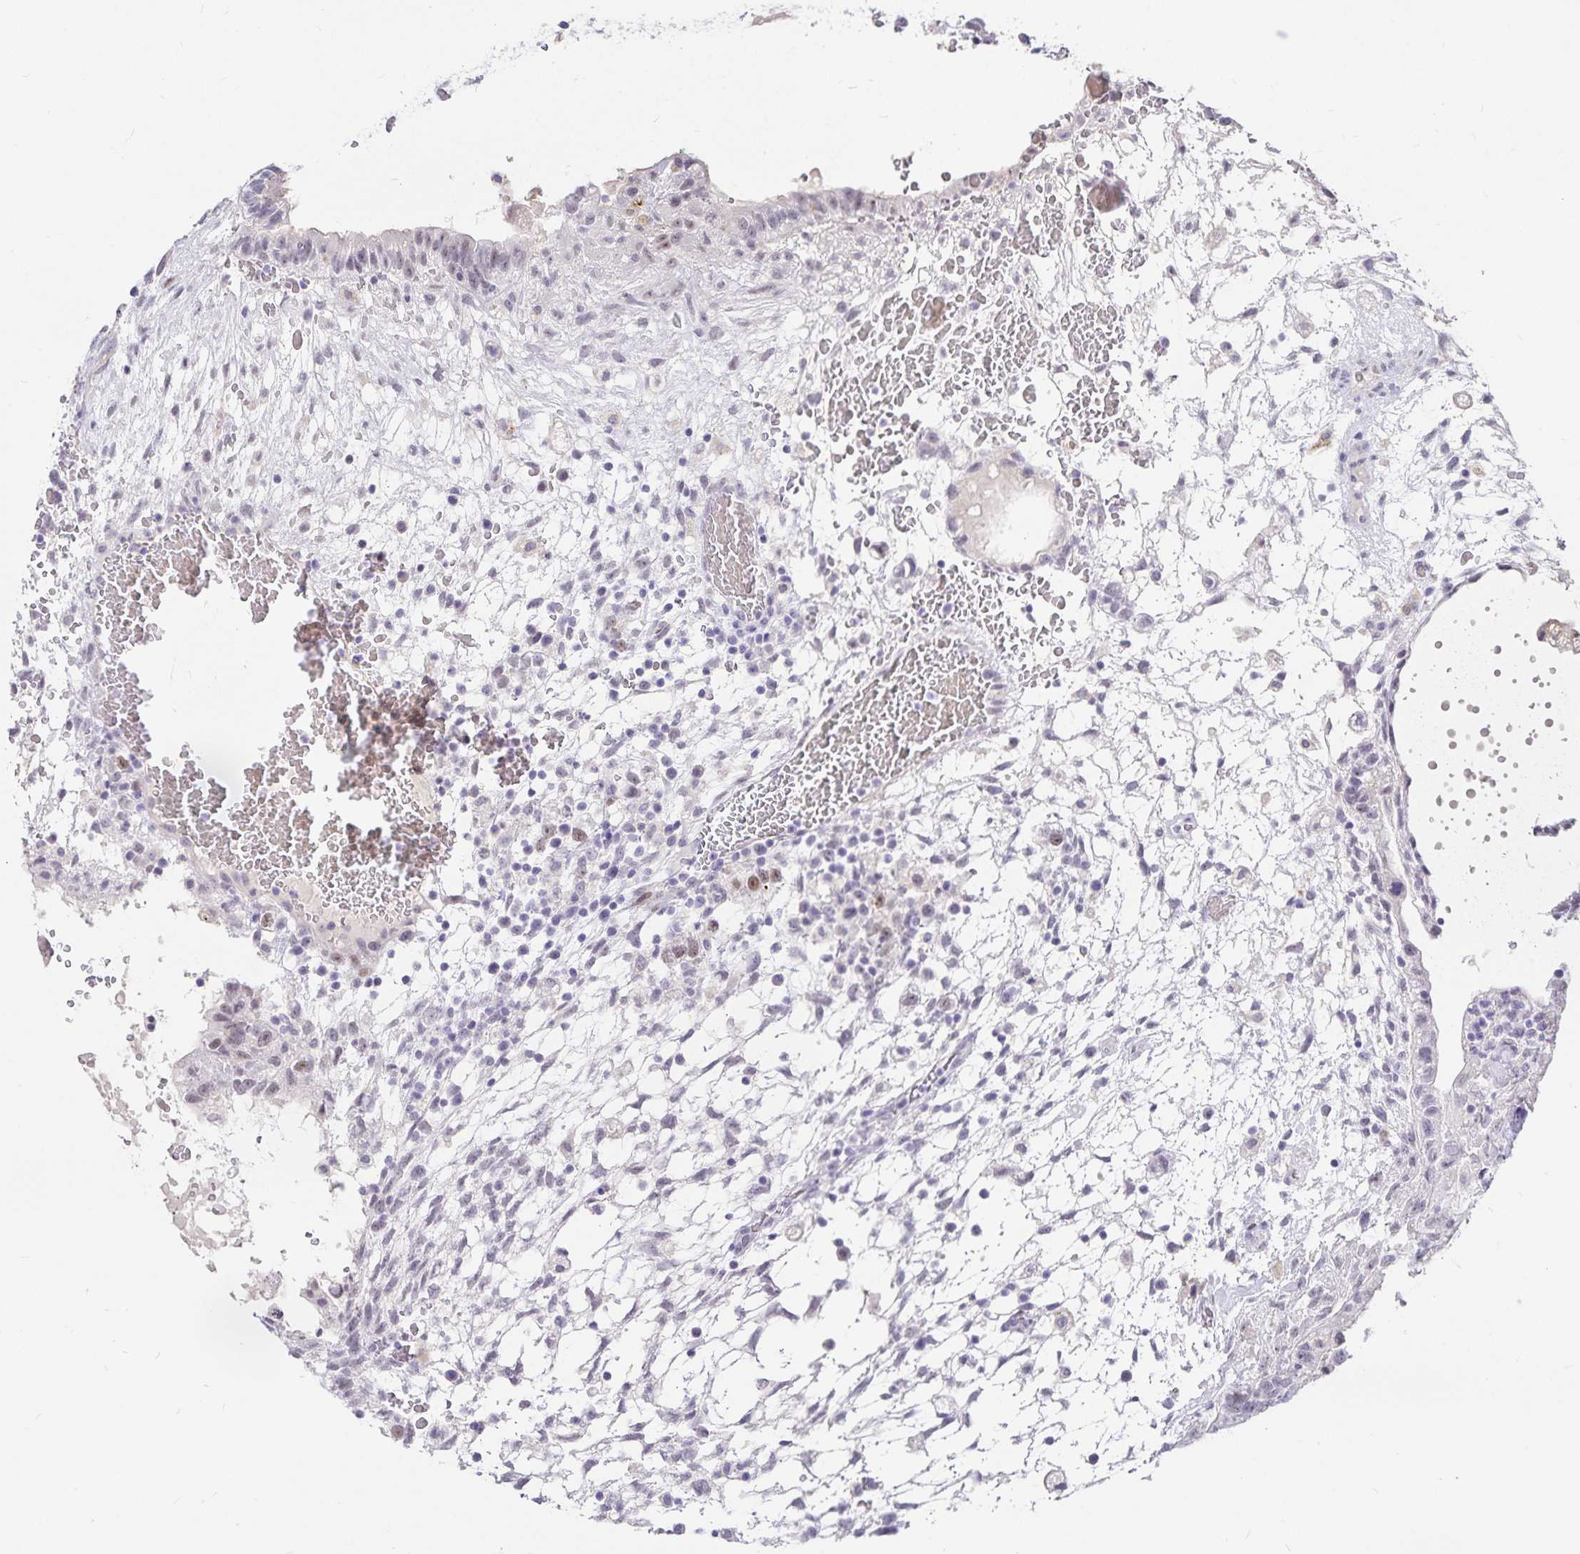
{"staining": {"intensity": "weak", "quantity": "25%-75%", "location": "nuclear"}, "tissue": "testis cancer", "cell_type": "Tumor cells", "image_type": "cancer", "snomed": [{"axis": "morphology", "description": "Carcinoma, Embryonal, NOS"}, {"axis": "topography", "description": "Testis"}], "caption": "Immunohistochemical staining of human embryonal carcinoma (testis) shows low levels of weak nuclear protein expression in about 25%-75% of tumor cells. The protein is stained brown, and the nuclei are stained in blue (DAB (3,3'-diaminobenzidine) IHC with brightfield microscopy, high magnification).", "gene": "KBTBD13", "patient": {"sex": "male", "age": 32}}